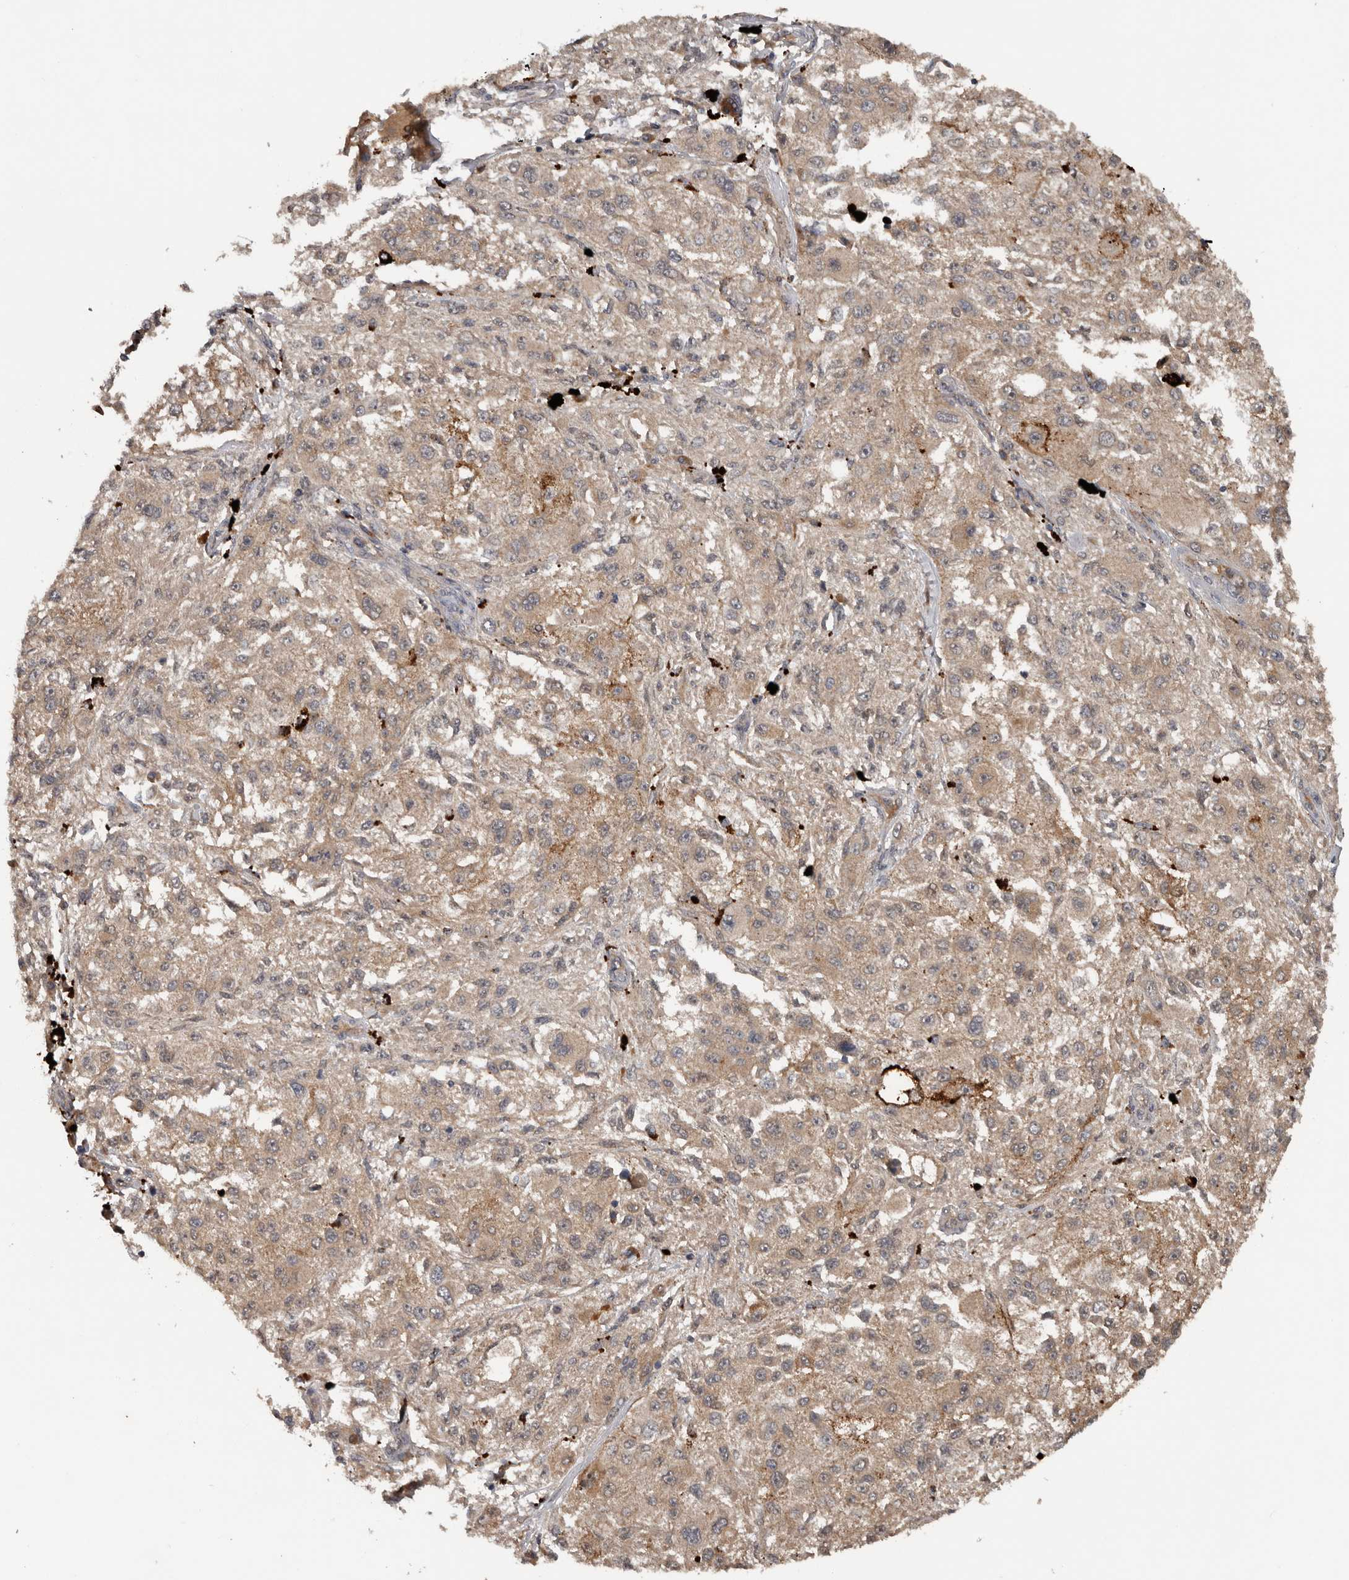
{"staining": {"intensity": "weak", "quantity": ">75%", "location": "cytoplasmic/membranous"}, "tissue": "melanoma", "cell_type": "Tumor cells", "image_type": "cancer", "snomed": [{"axis": "morphology", "description": "Necrosis, NOS"}, {"axis": "morphology", "description": "Malignant melanoma, NOS"}, {"axis": "topography", "description": "Skin"}], "caption": "This is a photomicrograph of immunohistochemistry (IHC) staining of melanoma, which shows weak positivity in the cytoplasmic/membranous of tumor cells.", "gene": "DNAJB4", "patient": {"sex": "female", "age": 87}}